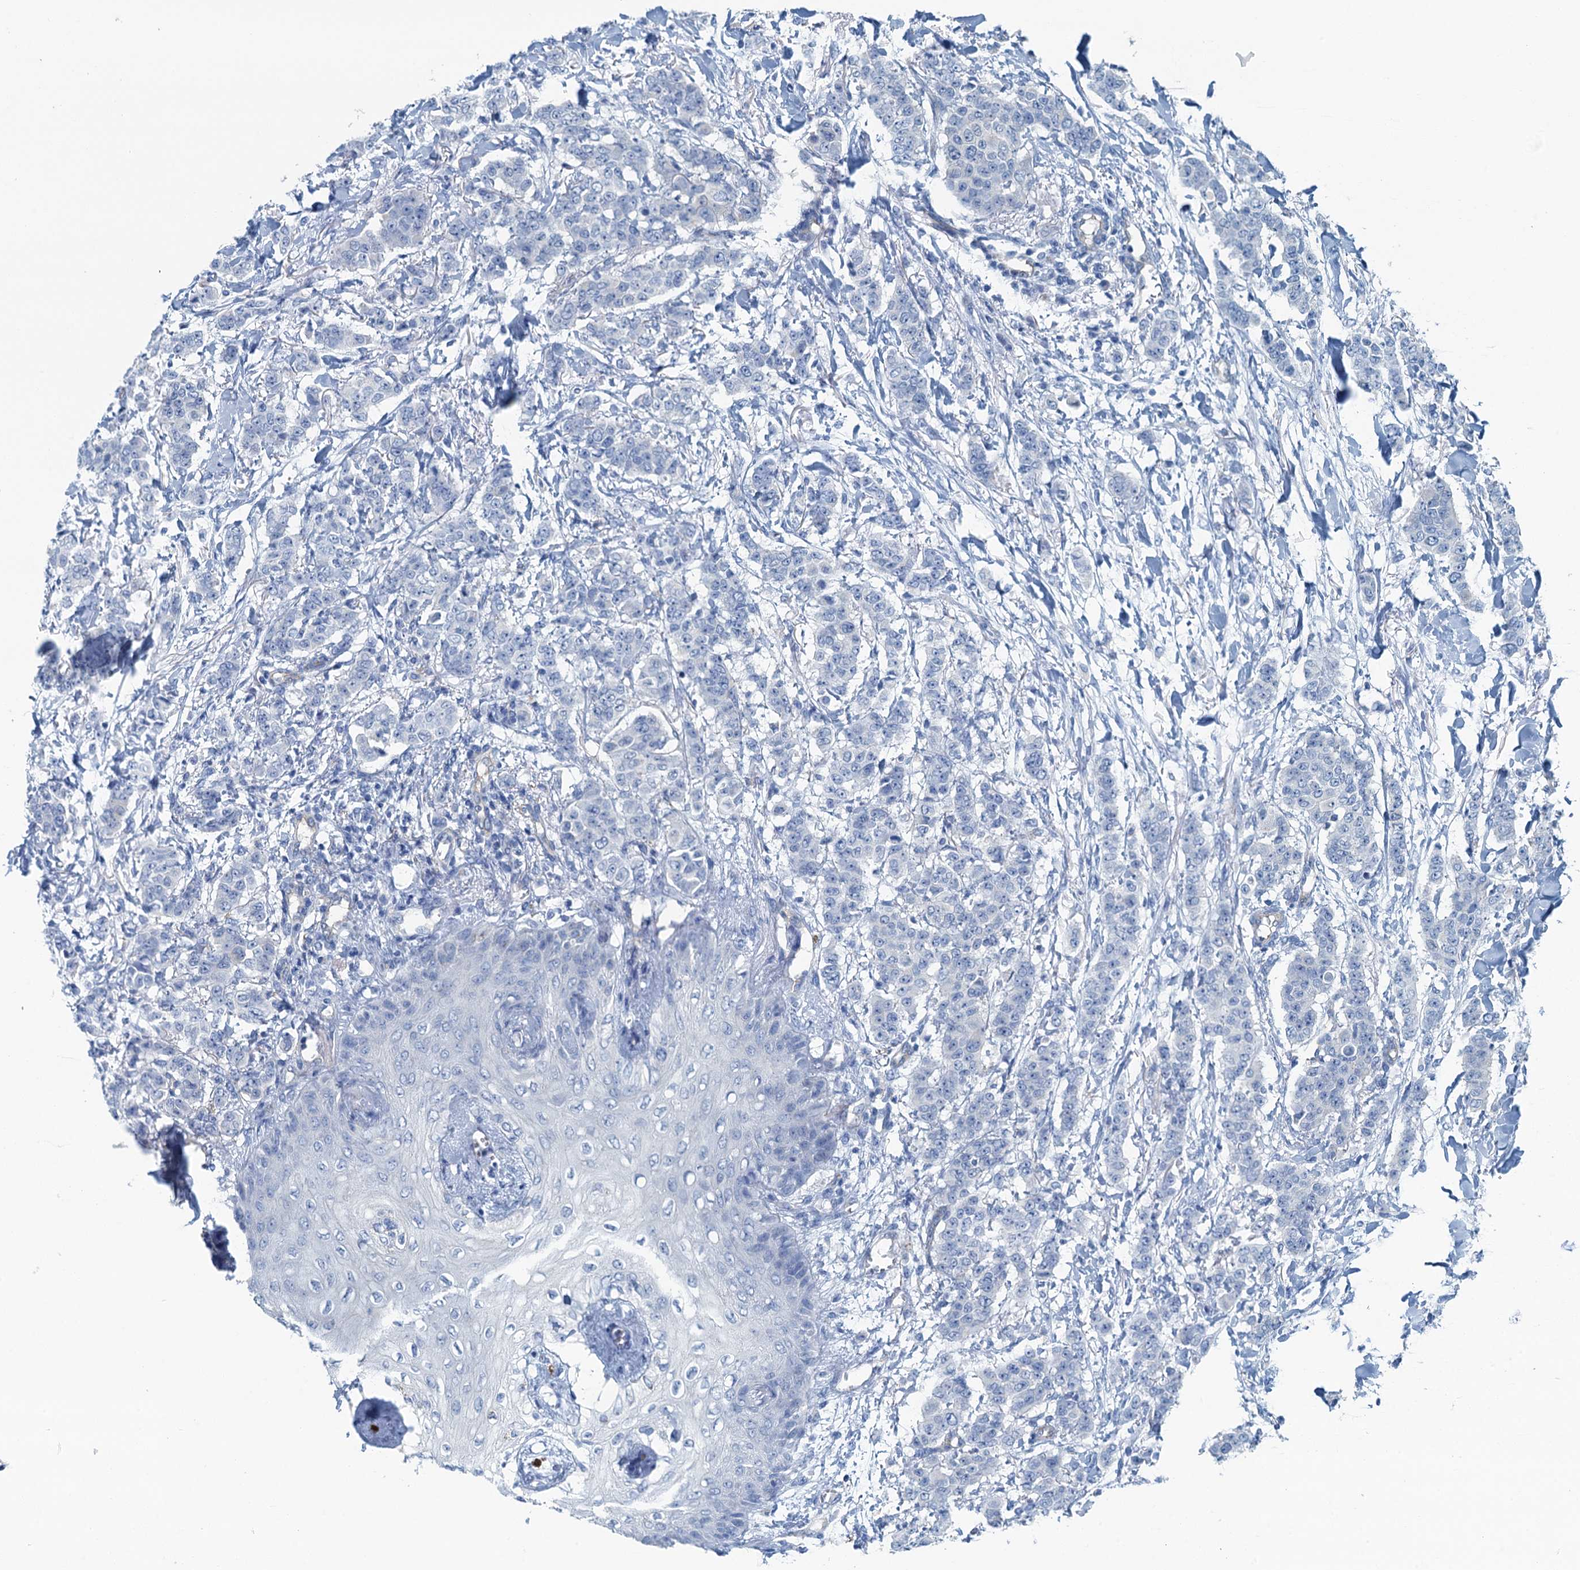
{"staining": {"intensity": "negative", "quantity": "none", "location": "none"}, "tissue": "breast cancer", "cell_type": "Tumor cells", "image_type": "cancer", "snomed": [{"axis": "morphology", "description": "Duct carcinoma"}, {"axis": "topography", "description": "Breast"}], "caption": "High power microscopy histopathology image of an IHC histopathology image of breast cancer (infiltrating ductal carcinoma), revealing no significant staining in tumor cells.", "gene": "GFOD2", "patient": {"sex": "female", "age": 40}}